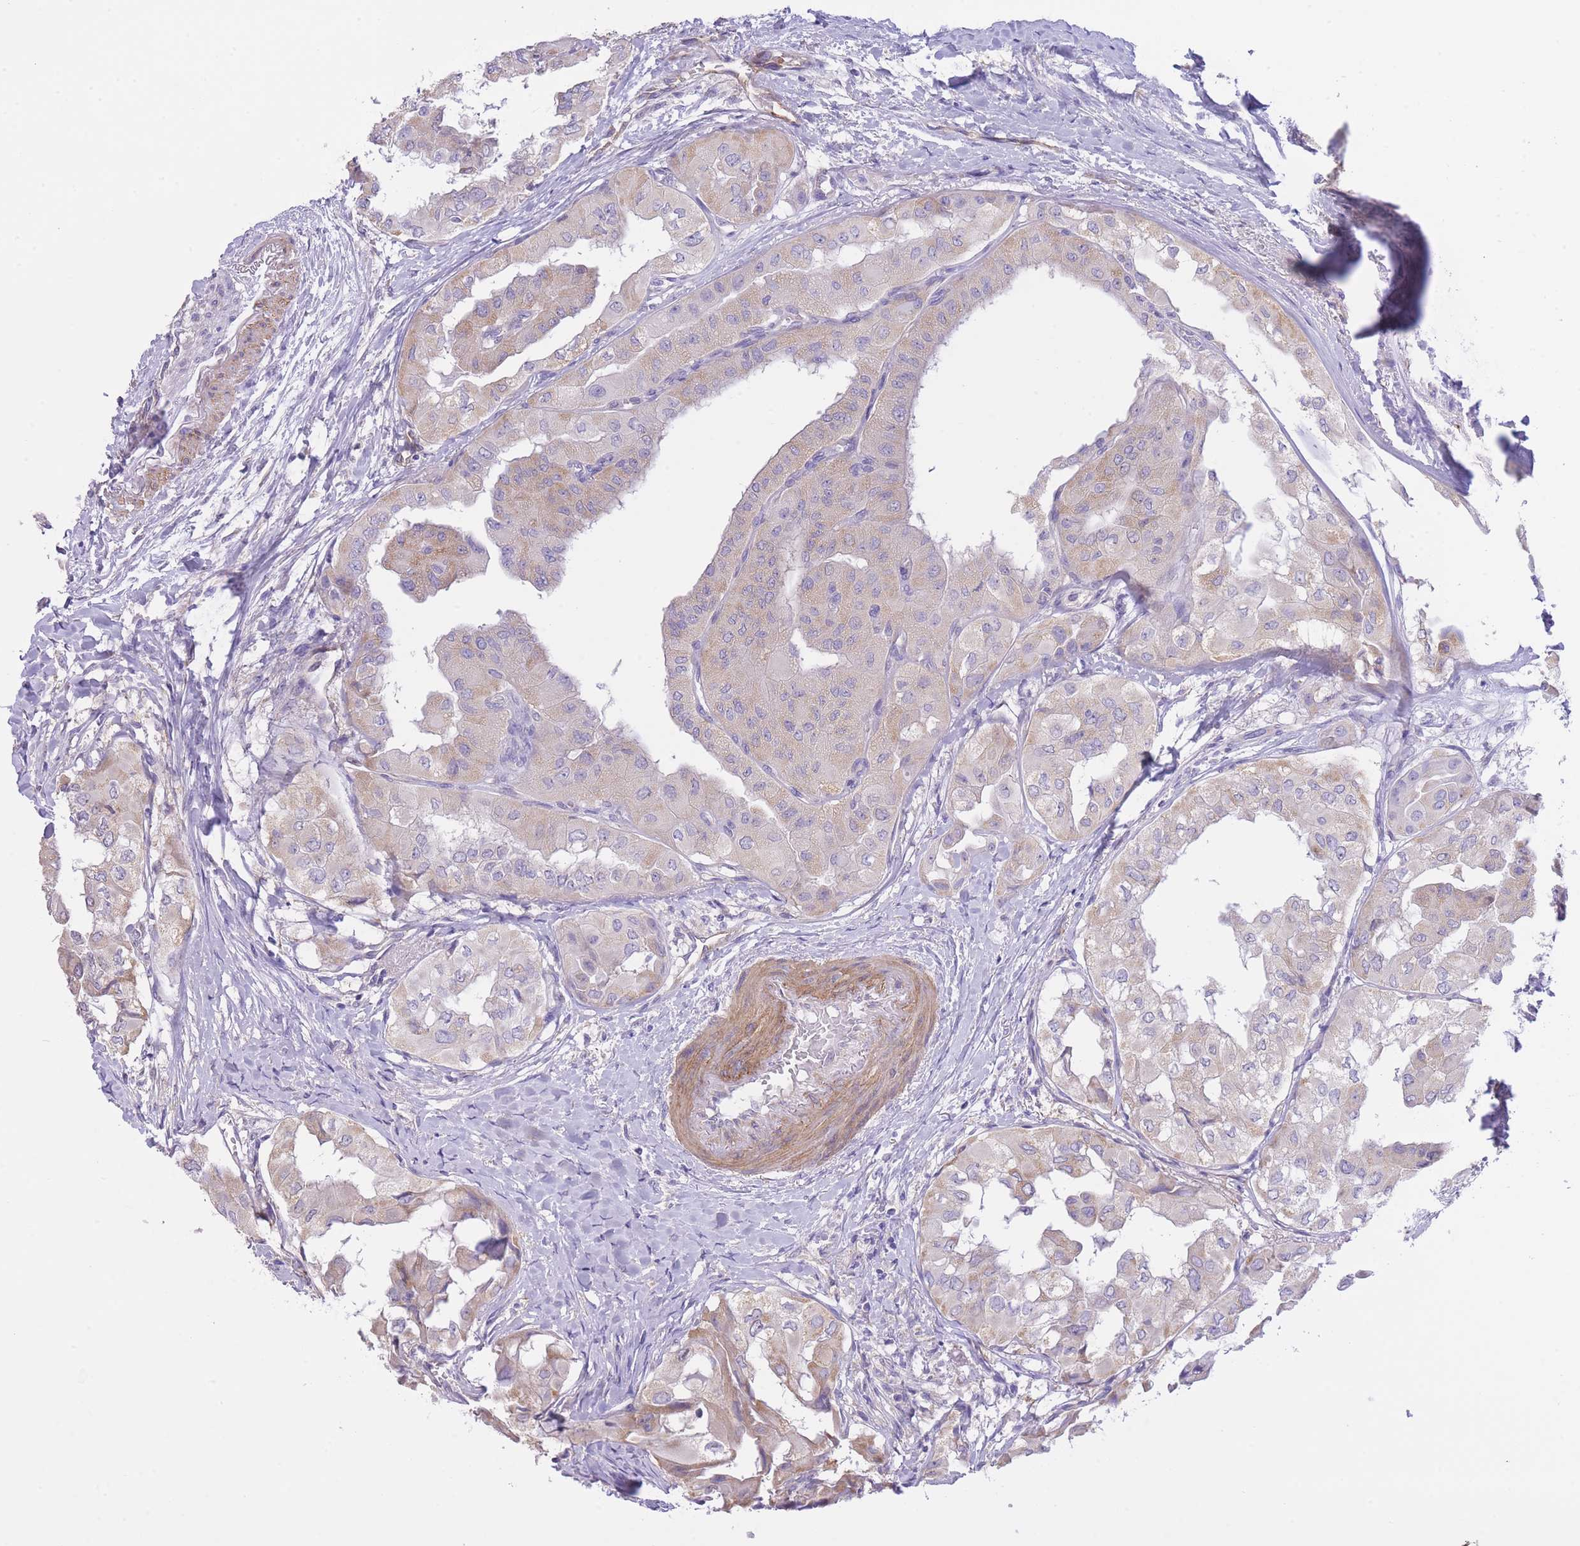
{"staining": {"intensity": "weak", "quantity": "<25%", "location": "cytoplasmic/membranous"}, "tissue": "thyroid cancer", "cell_type": "Tumor cells", "image_type": "cancer", "snomed": [{"axis": "morphology", "description": "Papillary adenocarcinoma, NOS"}, {"axis": "topography", "description": "Thyroid gland"}], "caption": "The micrograph shows no significant staining in tumor cells of thyroid papillary adenocarcinoma.", "gene": "PGM1", "patient": {"sex": "female", "age": 59}}